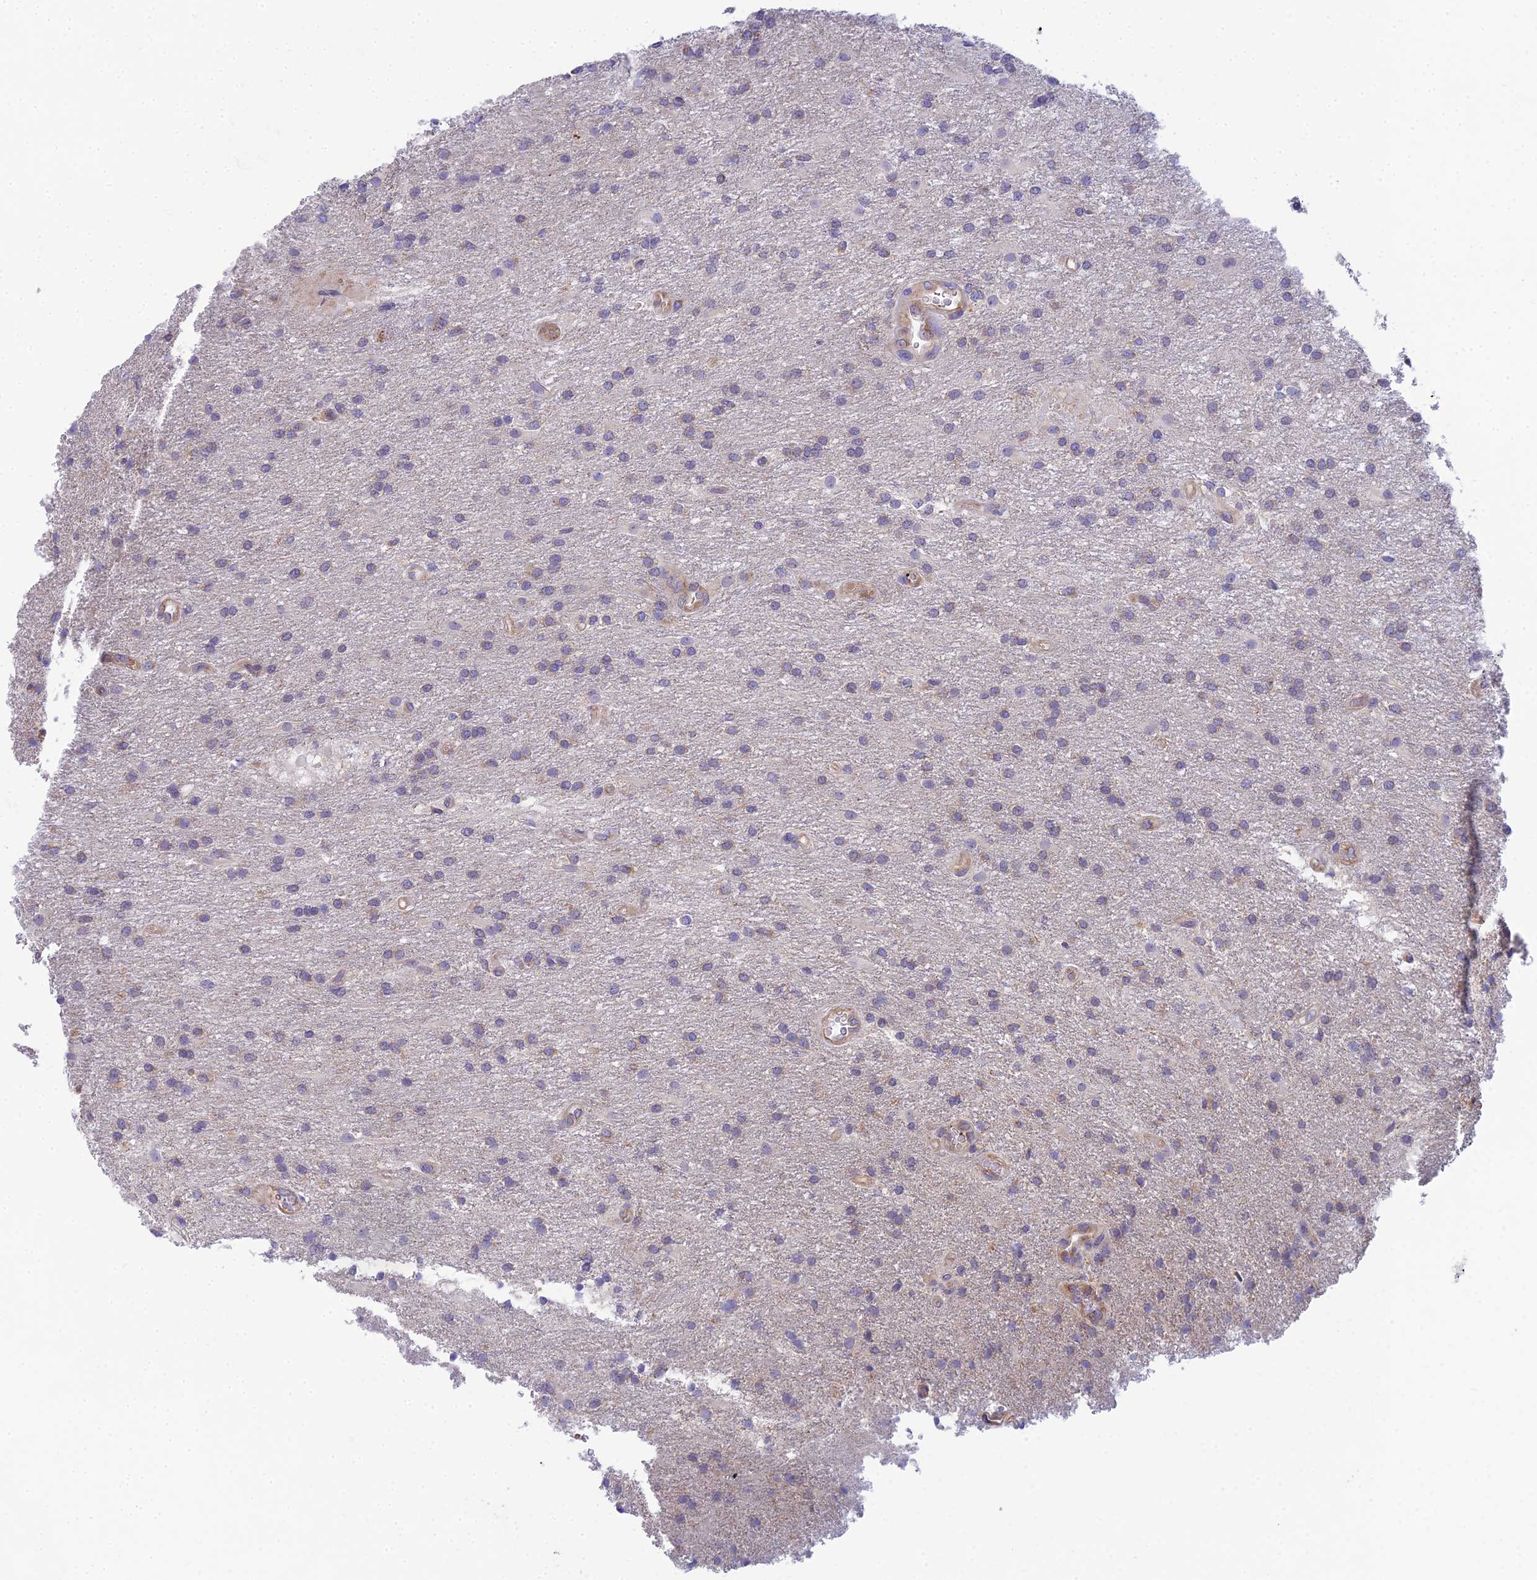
{"staining": {"intensity": "negative", "quantity": "none", "location": "none"}, "tissue": "glioma", "cell_type": "Tumor cells", "image_type": "cancer", "snomed": [{"axis": "morphology", "description": "Glioma, malignant, Low grade"}, {"axis": "topography", "description": "Brain"}], "caption": "The histopathology image reveals no significant expression in tumor cells of glioma. (DAB (3,3'-diaminobenzidine) immunohistochemistry visualized using brightfield microscopy, high magnification).", "gene": "ZNF564", "patient": {"sex": "male", "age": 66}}